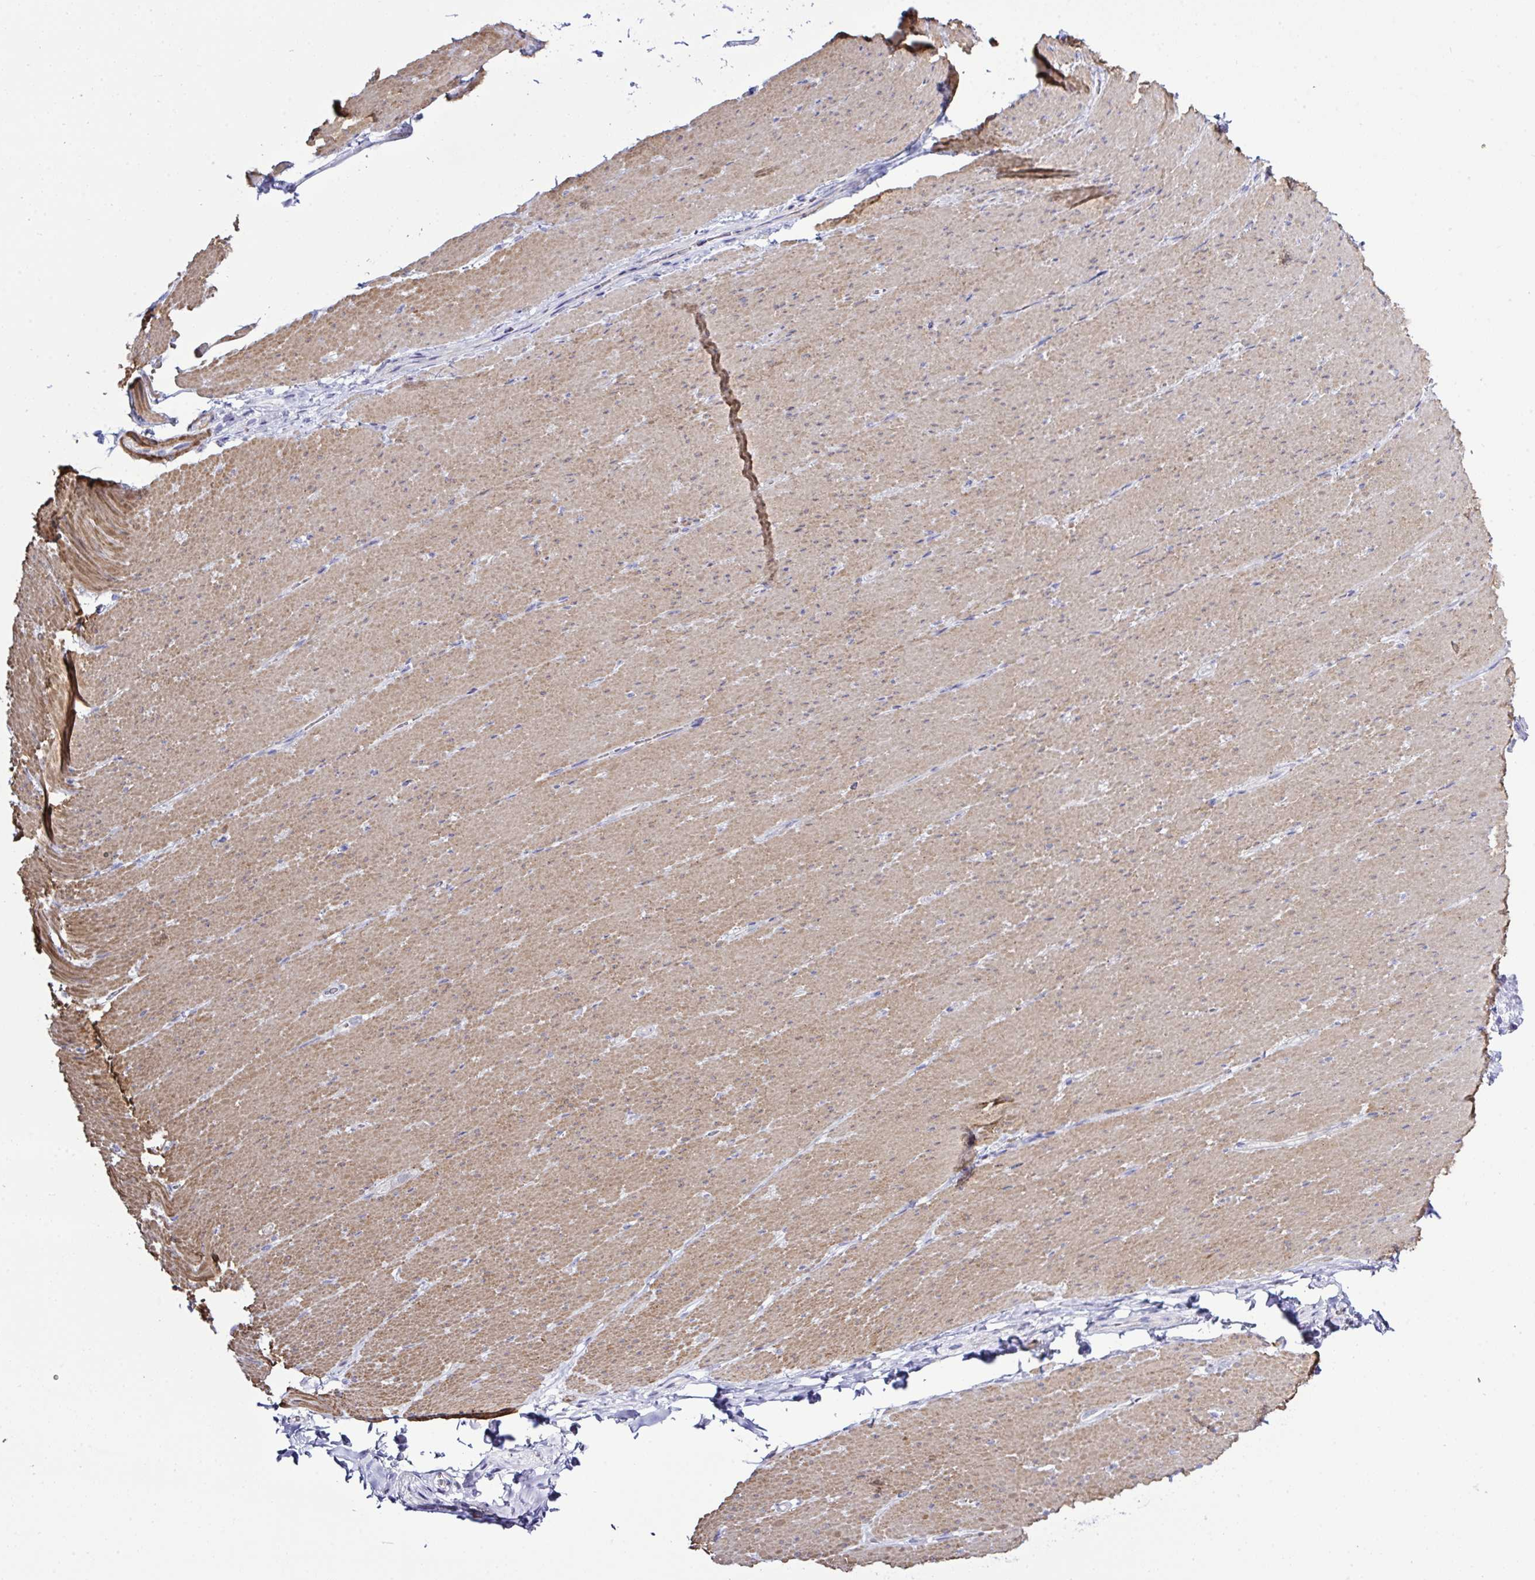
{"staining": {"intensity": "moderate", "quantity": ">75%", "location": "cytoplasmic/membranous"}, "tissue": "smooth muscle", "cell_type": "Smooth muscle cells", "image_type": "normal", "snomed": [{"axis": "morphology", "description": "Normal tissue, NOS"}, {"axis": "topography", "description": "Smooth muscle"}, {"axis": "topography", "description": "Rectum"}], "caption": "Protein staining demonstrates moderate cytoplasmic/membranous staining in approximately >75% of smooth muscle cells in unremarkable smooth muscle. (Brightfield microscopy of DAB IHC at high magnification).", "gene": "MED11", "patient": {"sex": "male", "age": 53}}